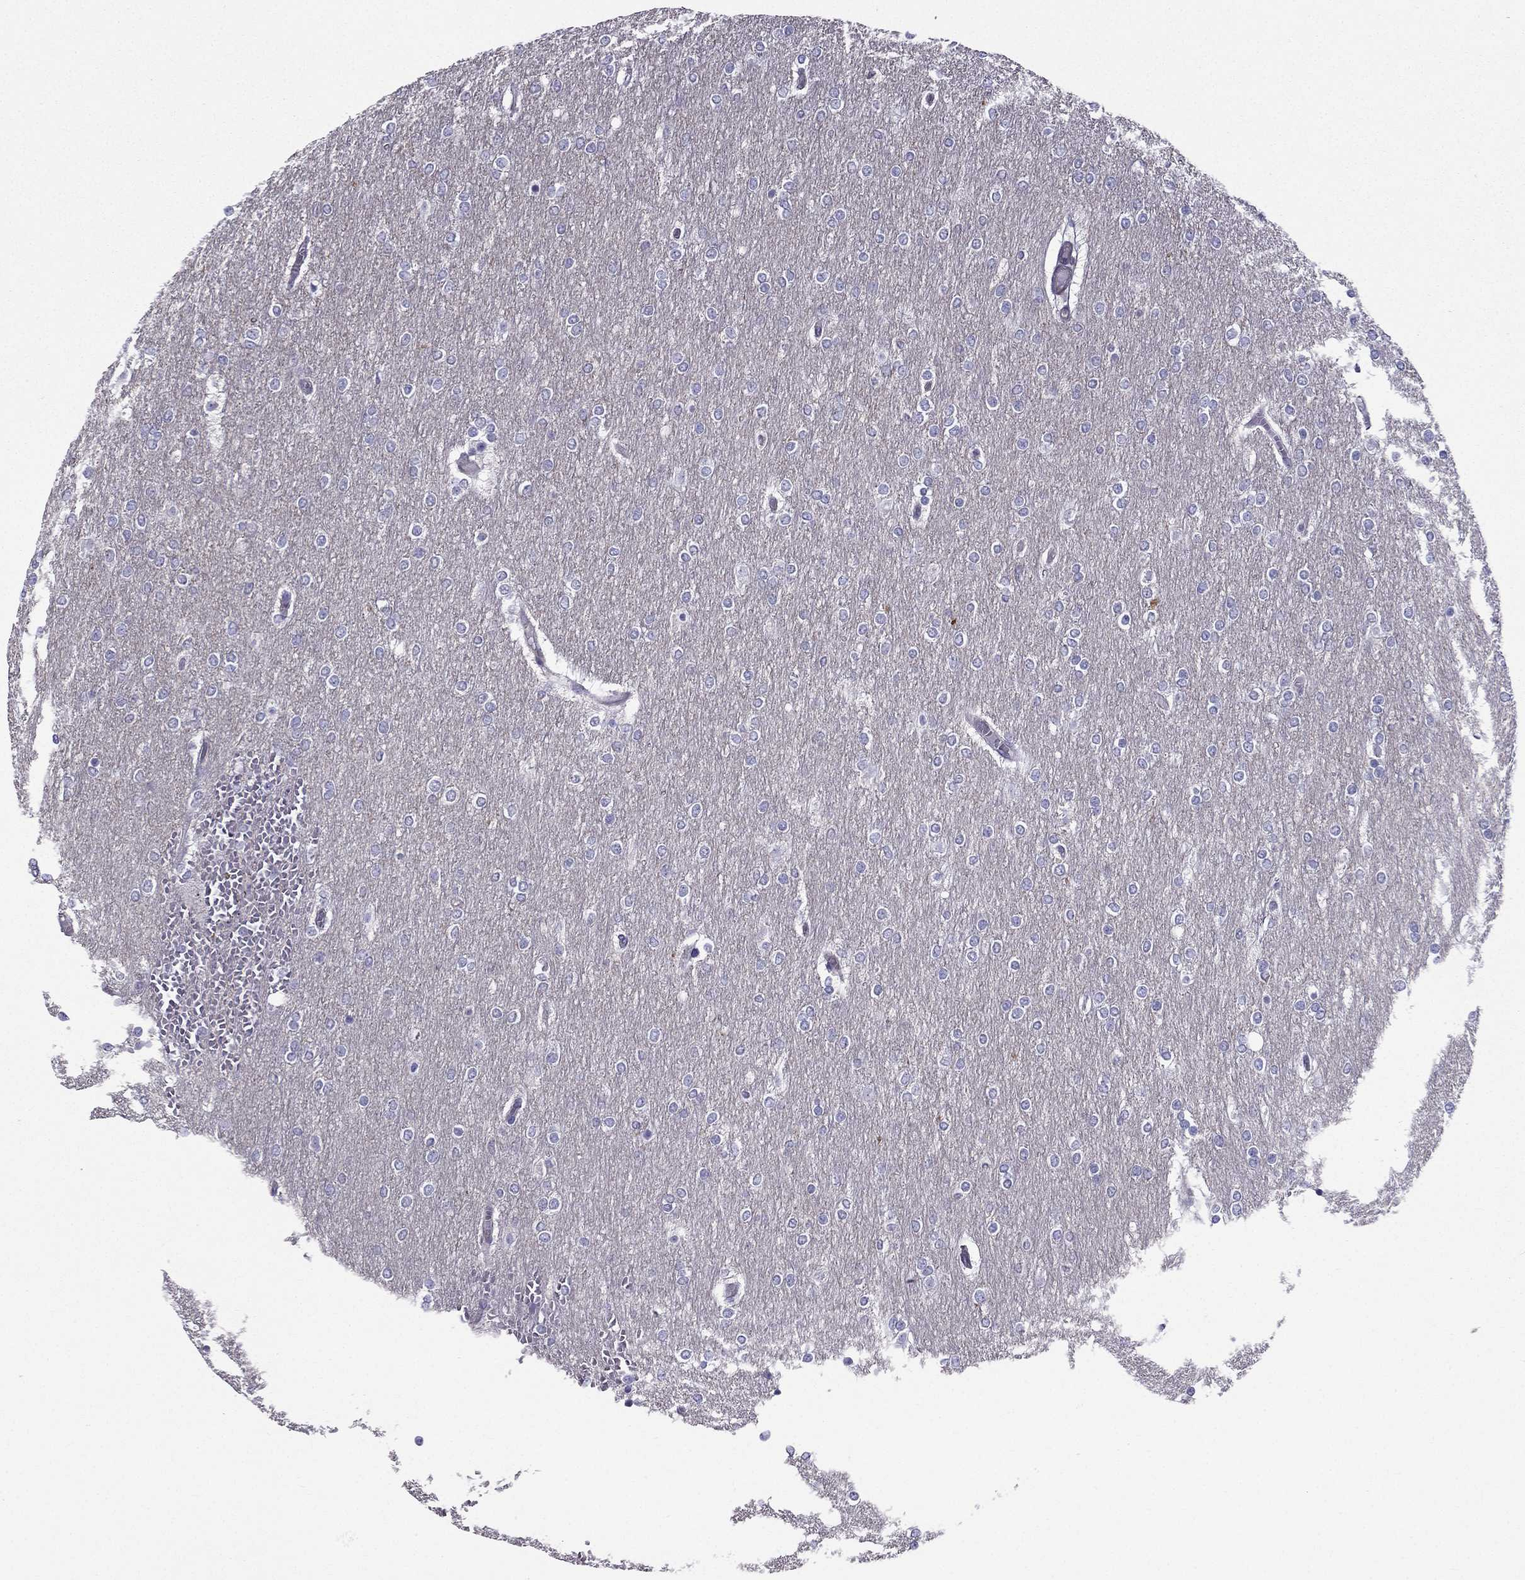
{"staining": {"intensity": "negative", "quantity": "none", "location": "none"}, "tissue": "glioma", "cell_type": "Tumor cells", "image_type": "cancer", "snomed": [{"axis": "morphology", "description": "Glioma, malignant, High grade"}, {"axis": "topography", "description": "Brain"}], "caption": "Histopathology image shows no significant protein positivity in tumor cells of glioma.", "gene": "AAK1", "patient": {"sex": "female", "age": 61}}